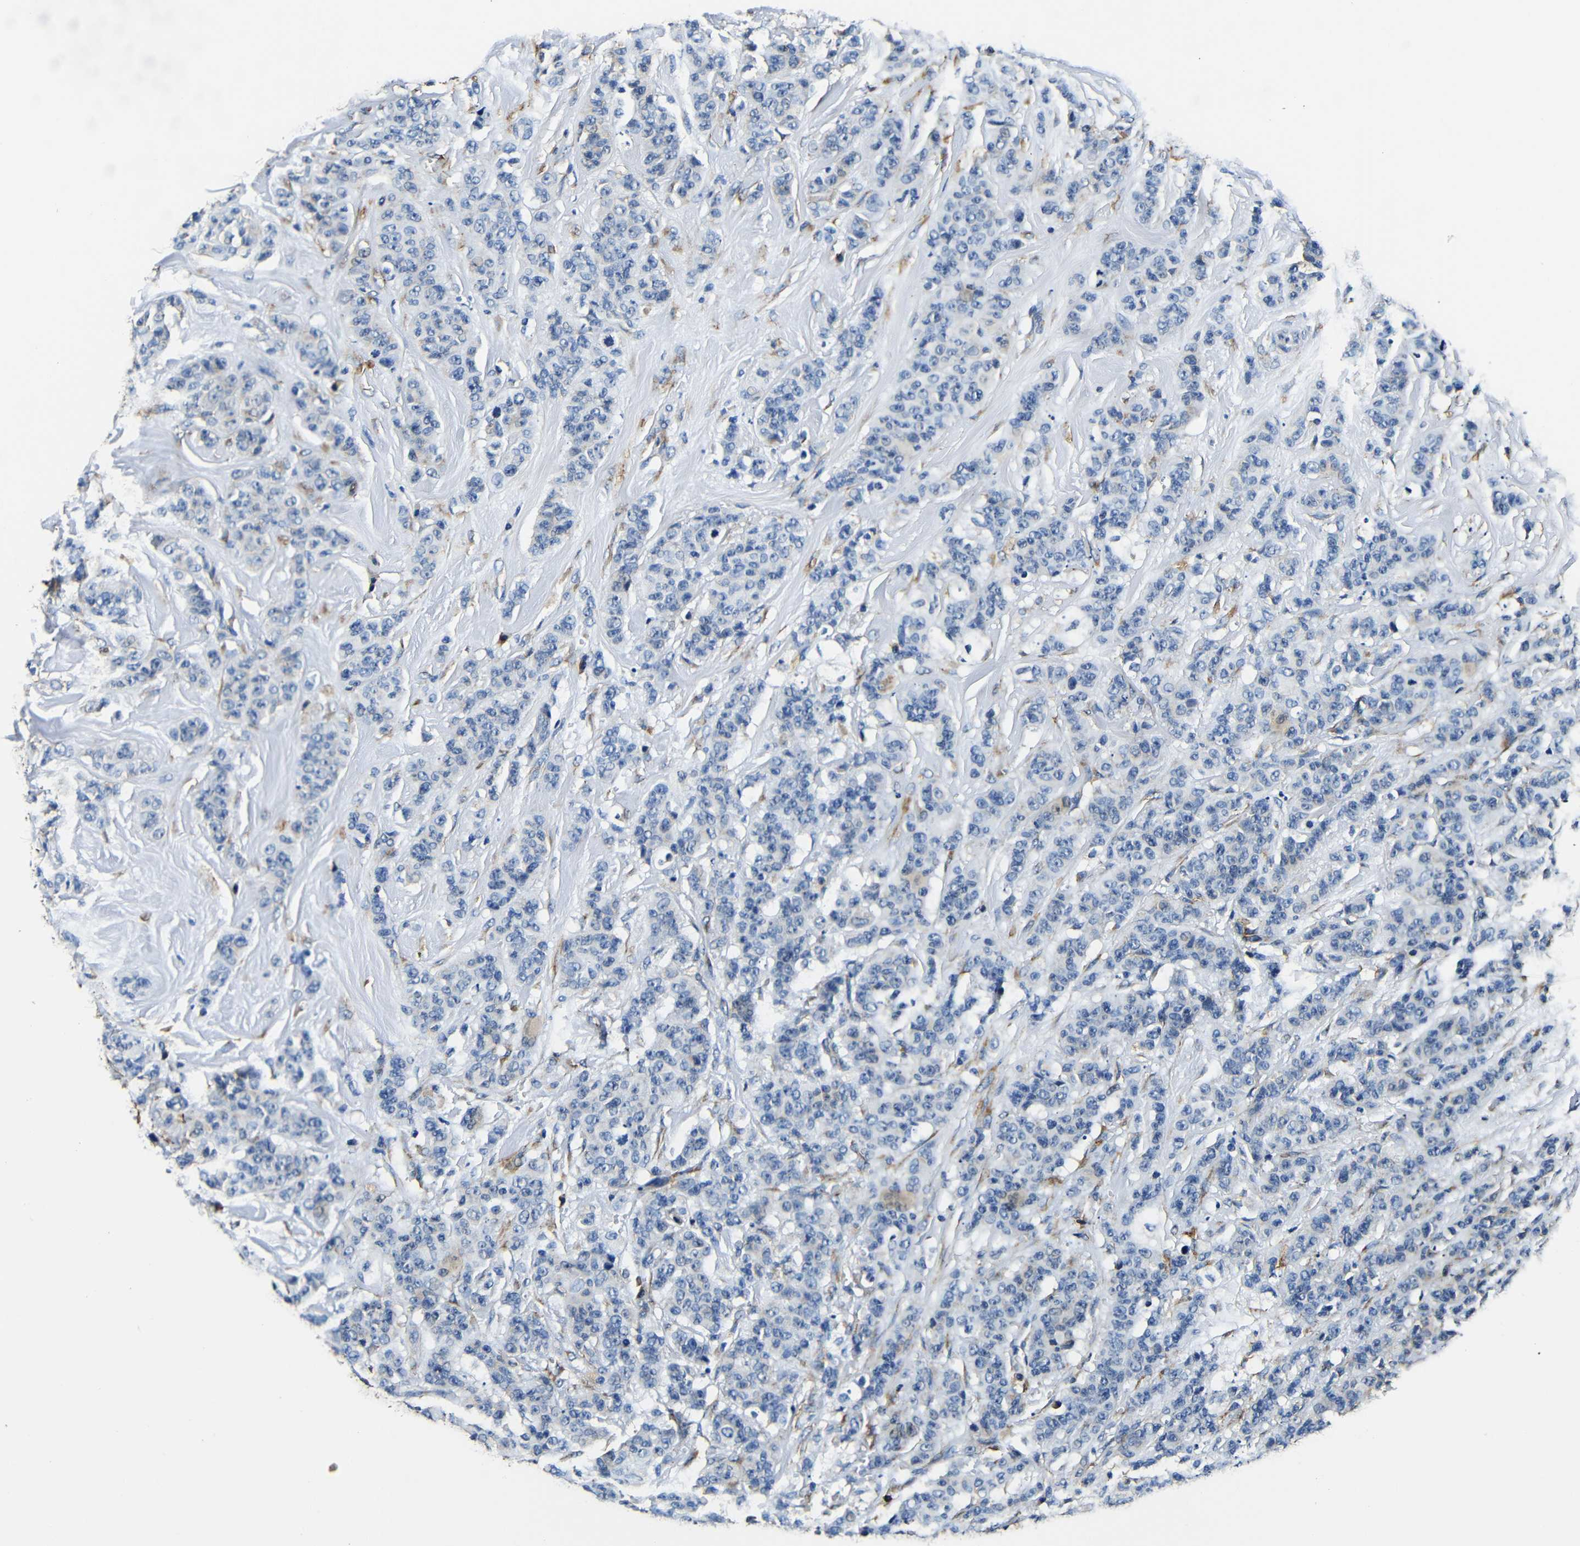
{"staining": {"intensity": "weak", "quantity": "<25%", "location": "cytoplasmic/membranous"}, "tissue": "breast cancer", "cell_type": "Tumor cells", "image_type": "cancer", "snomed": [{"axis": "morphology", "description": "Normal tissue, NOS"}, {"axis": "morphology", "description": "Duct carcinoma"}, {"axis": "topography", "description": "Breast"}], "caption": "IHC histopathology image of neoplastic tissue: intraductal carcinoma (breast) stained with DAB (3,3'-diaminobenzidine) demonstrates no significant protein expression in tumor cells.", "gene": "RRBP1", "patient": {"sex": "female", "age": 40}}